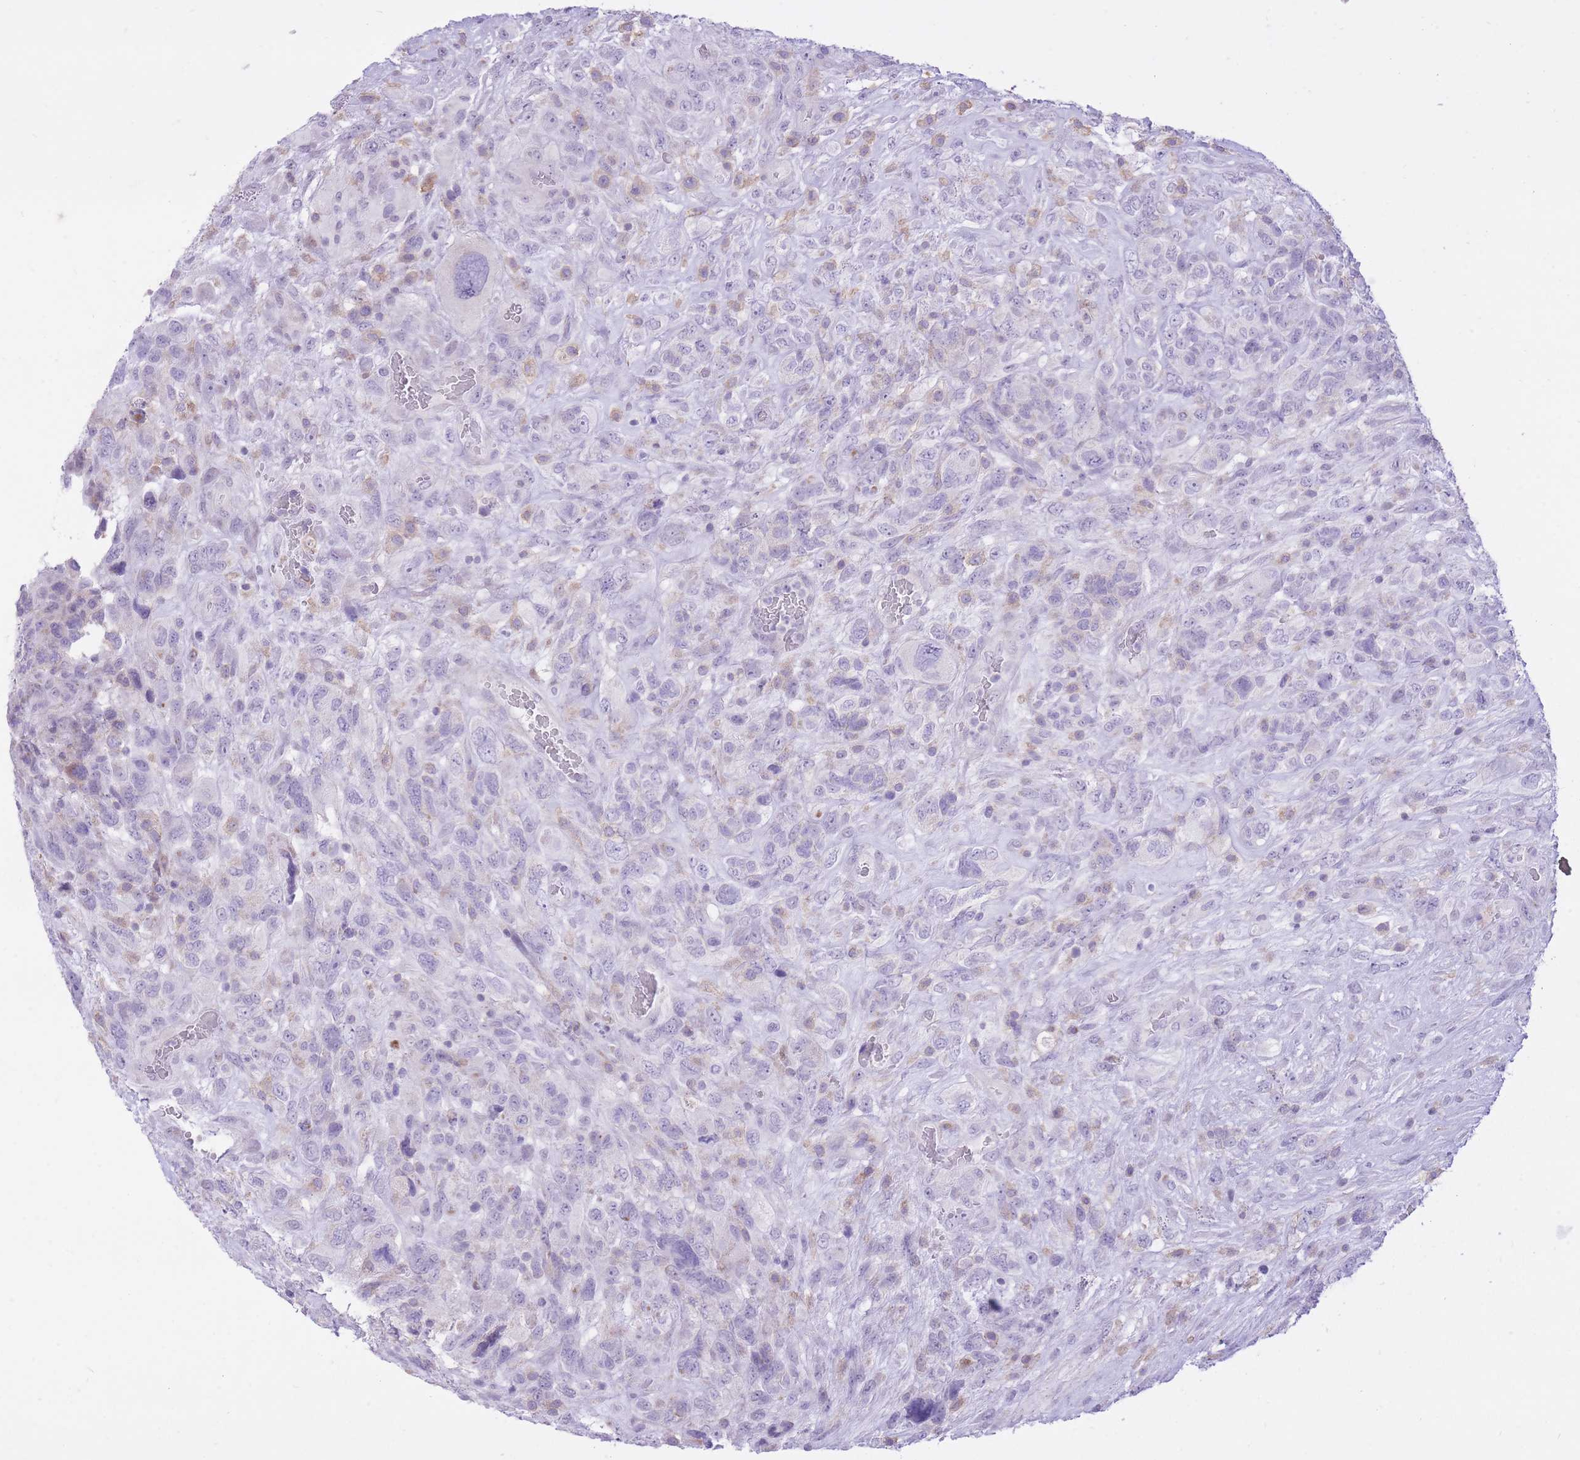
{"staining": {"intensity": "negative", "quantity": "none", "location": "none"}, "tissue": "glioma", "cell_type": "Tumor cells", "image_type": "cancer", "snomed": [{"axis": "morphology", "description": "Glioma, malignant, High grade"}, {"axis": "topography", "description": "Brain"}], "caption": "Tumor cells are negative for brown protein staining in malignant high-grade glioma.", "gene": "DENND2D", "patient": {"sex": "male", "age": 61}}